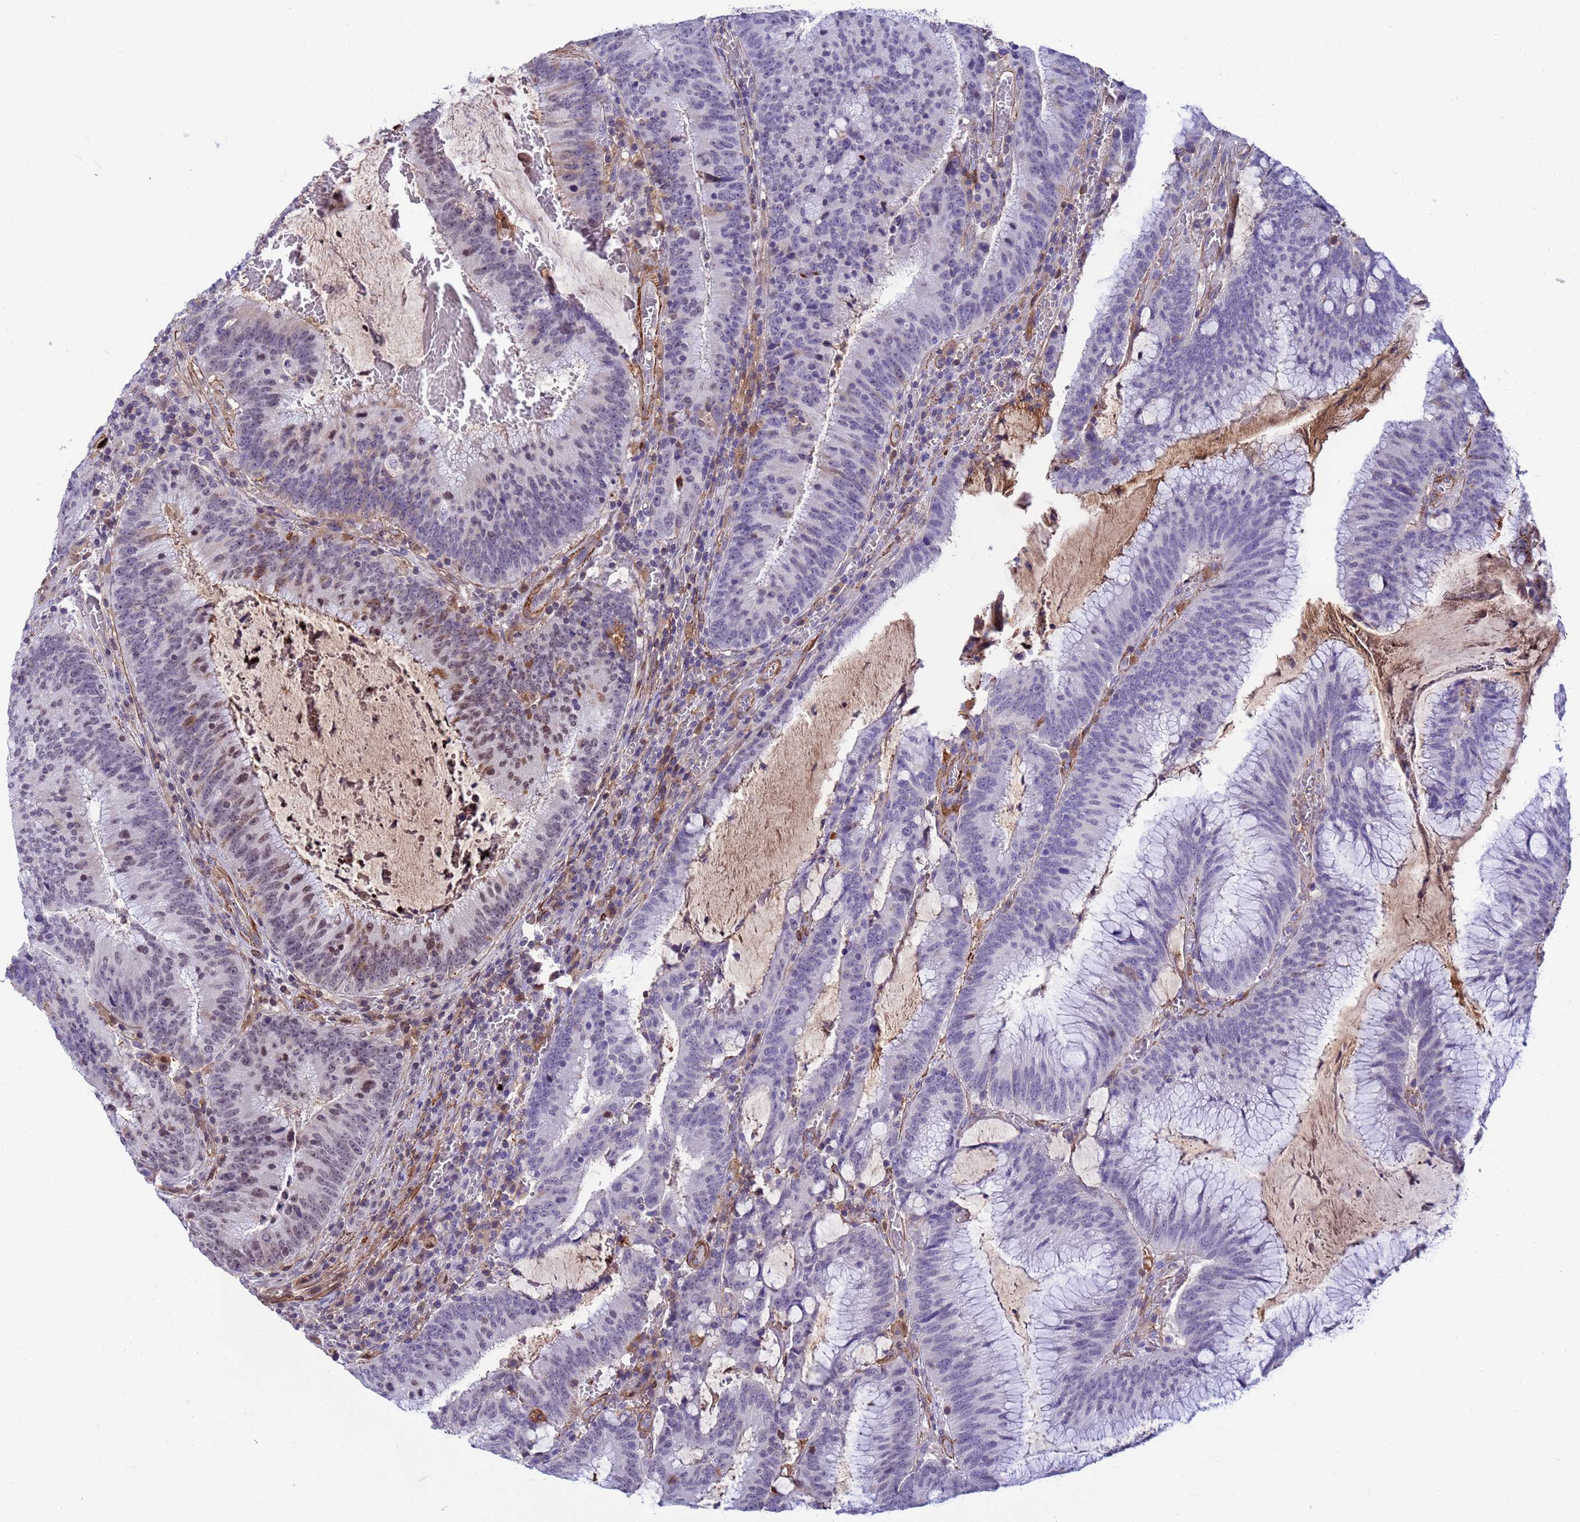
{"staining": {"intensity": "moderate", "quantity": "25%-75%", "location": "nuclear"}, "tissue": "colorectal cancer", "cell_type": "Tumor cells", "image_type": "cancer", "snomed": [{"axis": "morphology", "description": "Adenocarcinoma, NOS"}, {"axis": "topography", "description": "Rectum"}], "caption": "Immunohistochemistry micrograph of adenocarcinoma (colorectal) stained for a protein (brown), which shows medium levels of moderate nuclear staining in about 25%-75% of tumor cells.", "gene": "ORM1", "patient": {"sex": "female", "age": 77}}